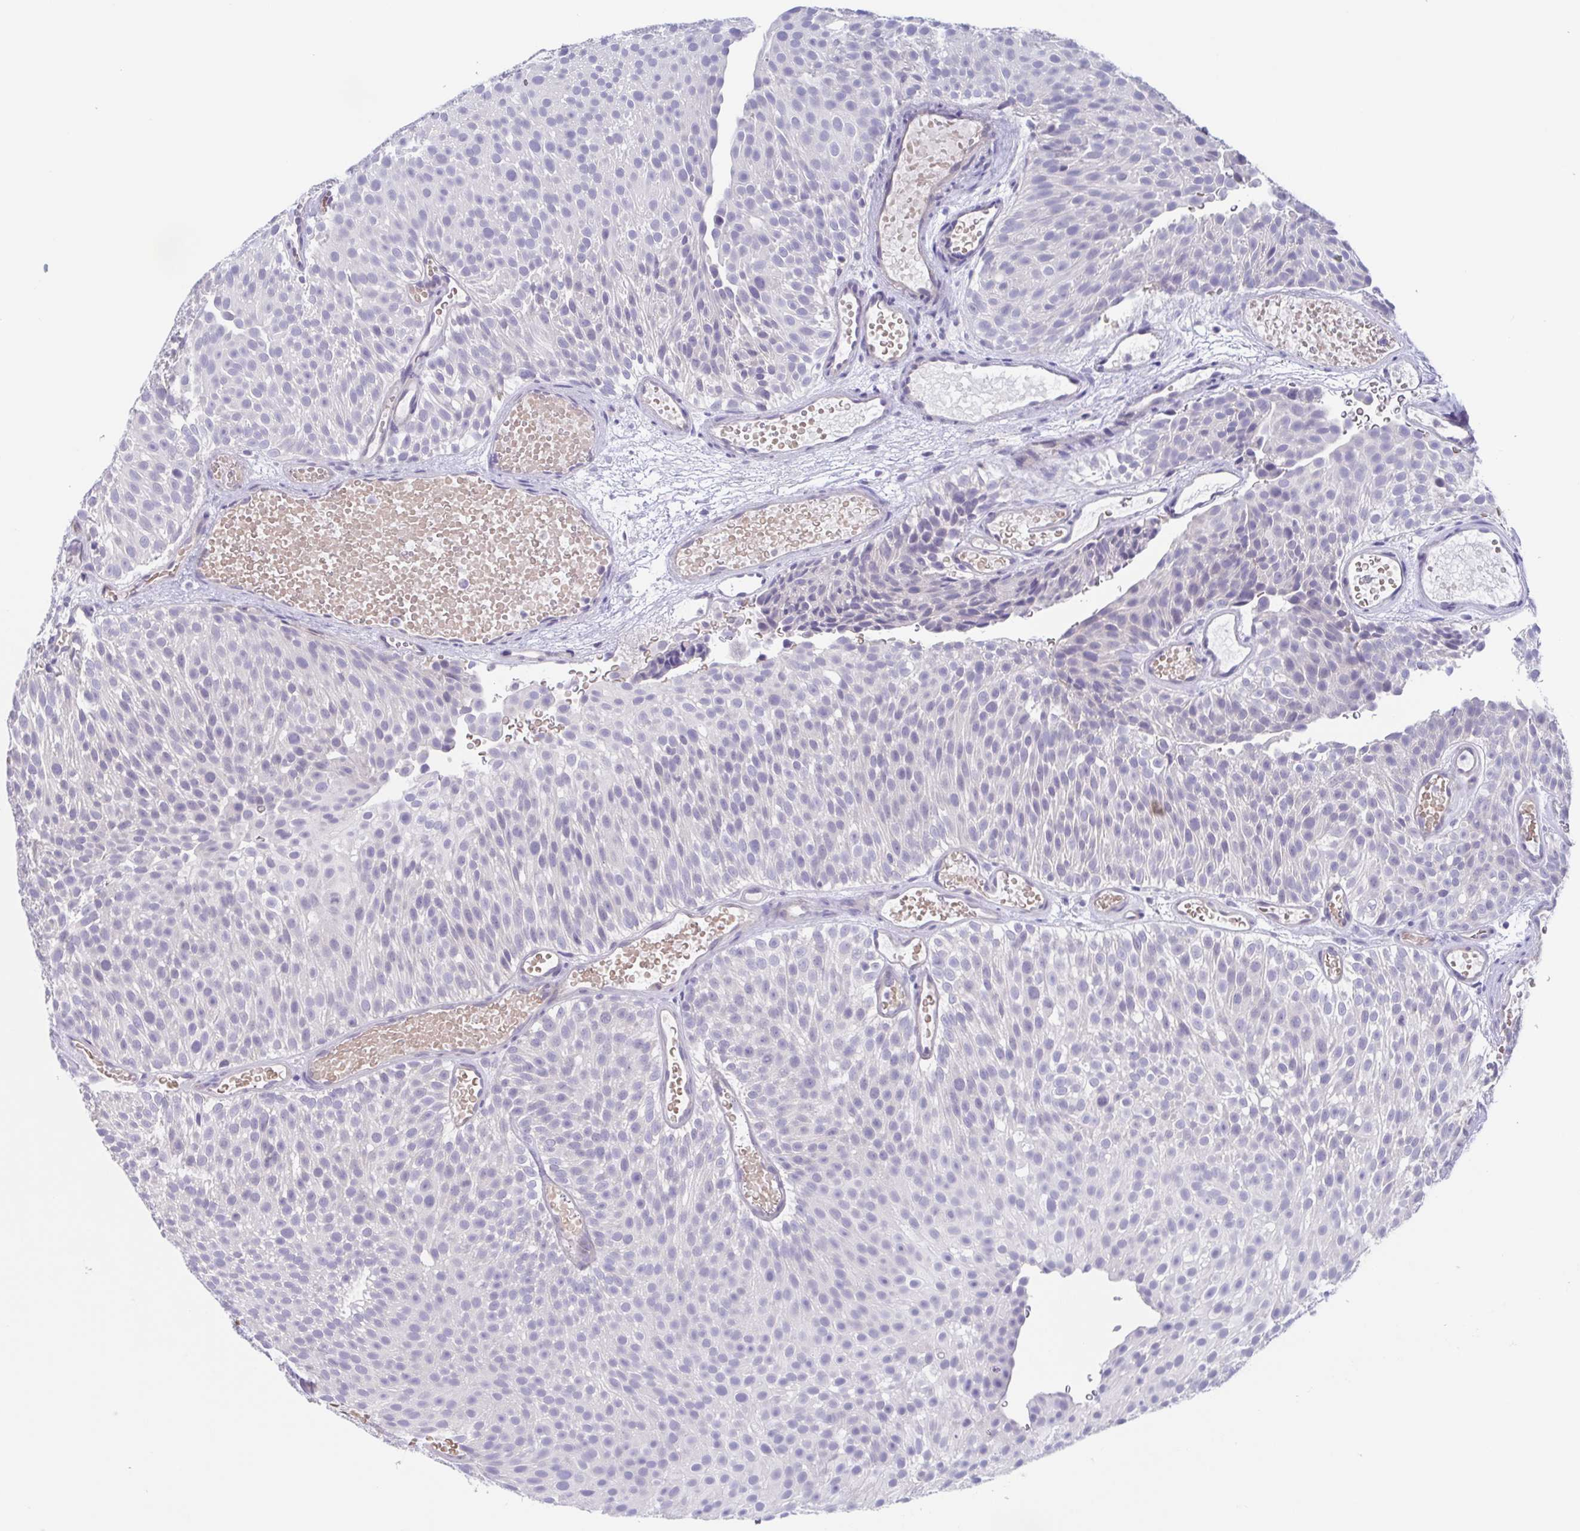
{"staining": {"intensity": "negative", "quantity": "none", "location": "none"}, "tissue": "urothelial cancer", "cell_type": "Tumor cells", "image_type": "cancer", "snomed": [{"axis": "morphology", "description": "Urothelial carcinoma, Low grade"}, {"axis": "topography", "description": "Urinary bladder"}], "caption": "IHC photomicrograph of urothelial cancer stained for a protein (brown), which exhibits no positivity in tumor cells.", "gene": "TEX12", "patient": {"sex": "male", "age": 78}}